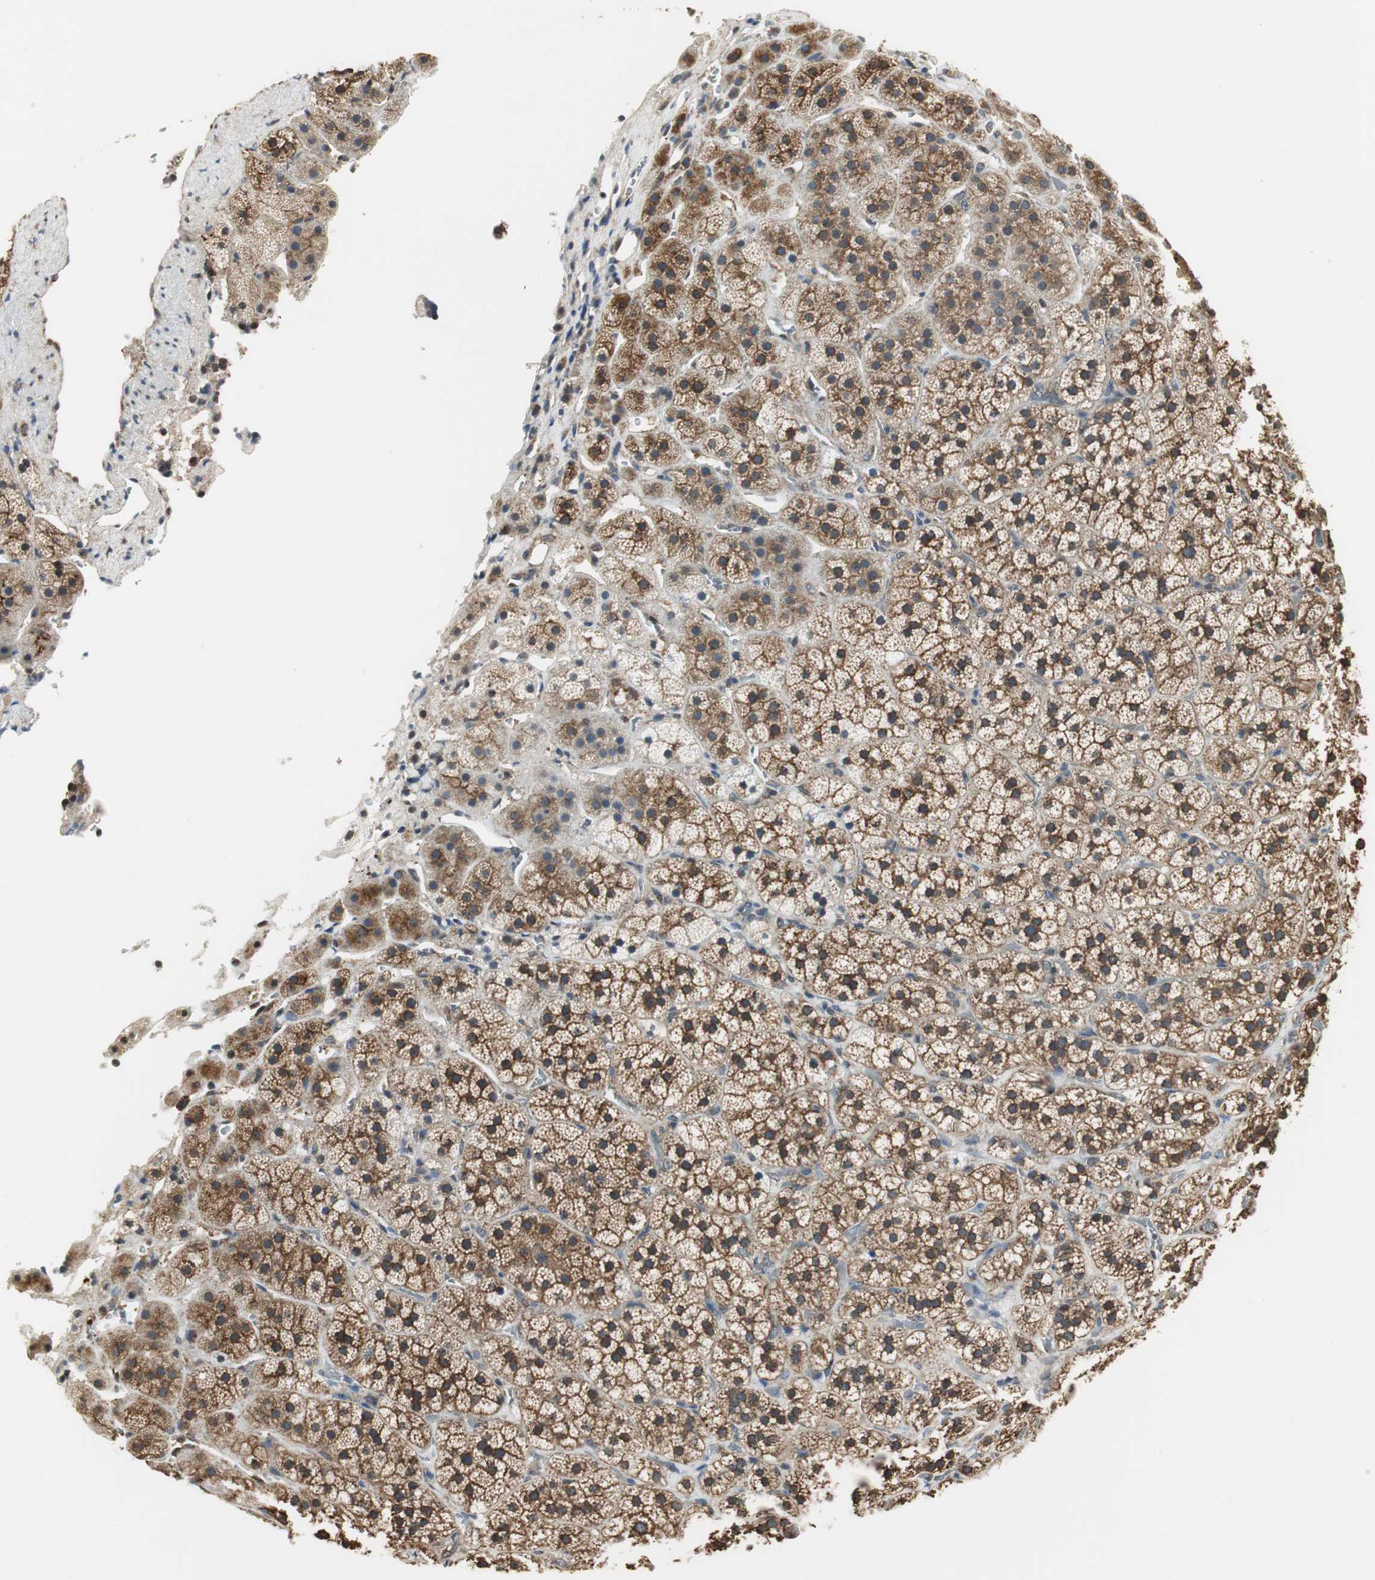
{"staining": {"intensity": "moderate", "quantity": ">75%", "location": "cytoplasmic/membranous"}, "tissue": "adrenal gland", "cell_type": "Glandular cells", "image_type": "normal", "snomed": [{"axis": "morphology", "description": "Normal tissue, NOS"}, {"axis": "topography", "description": "Adrenal gland"}], "caption": "The image reveals immunohistochemical staining of normal adrenal gland. There is moderate cytoplasmic/membranous expression is appreciated in about >75% of glandular cells.", "gene": "CCT5", "patient": {"sex": "female", "age": 44}}